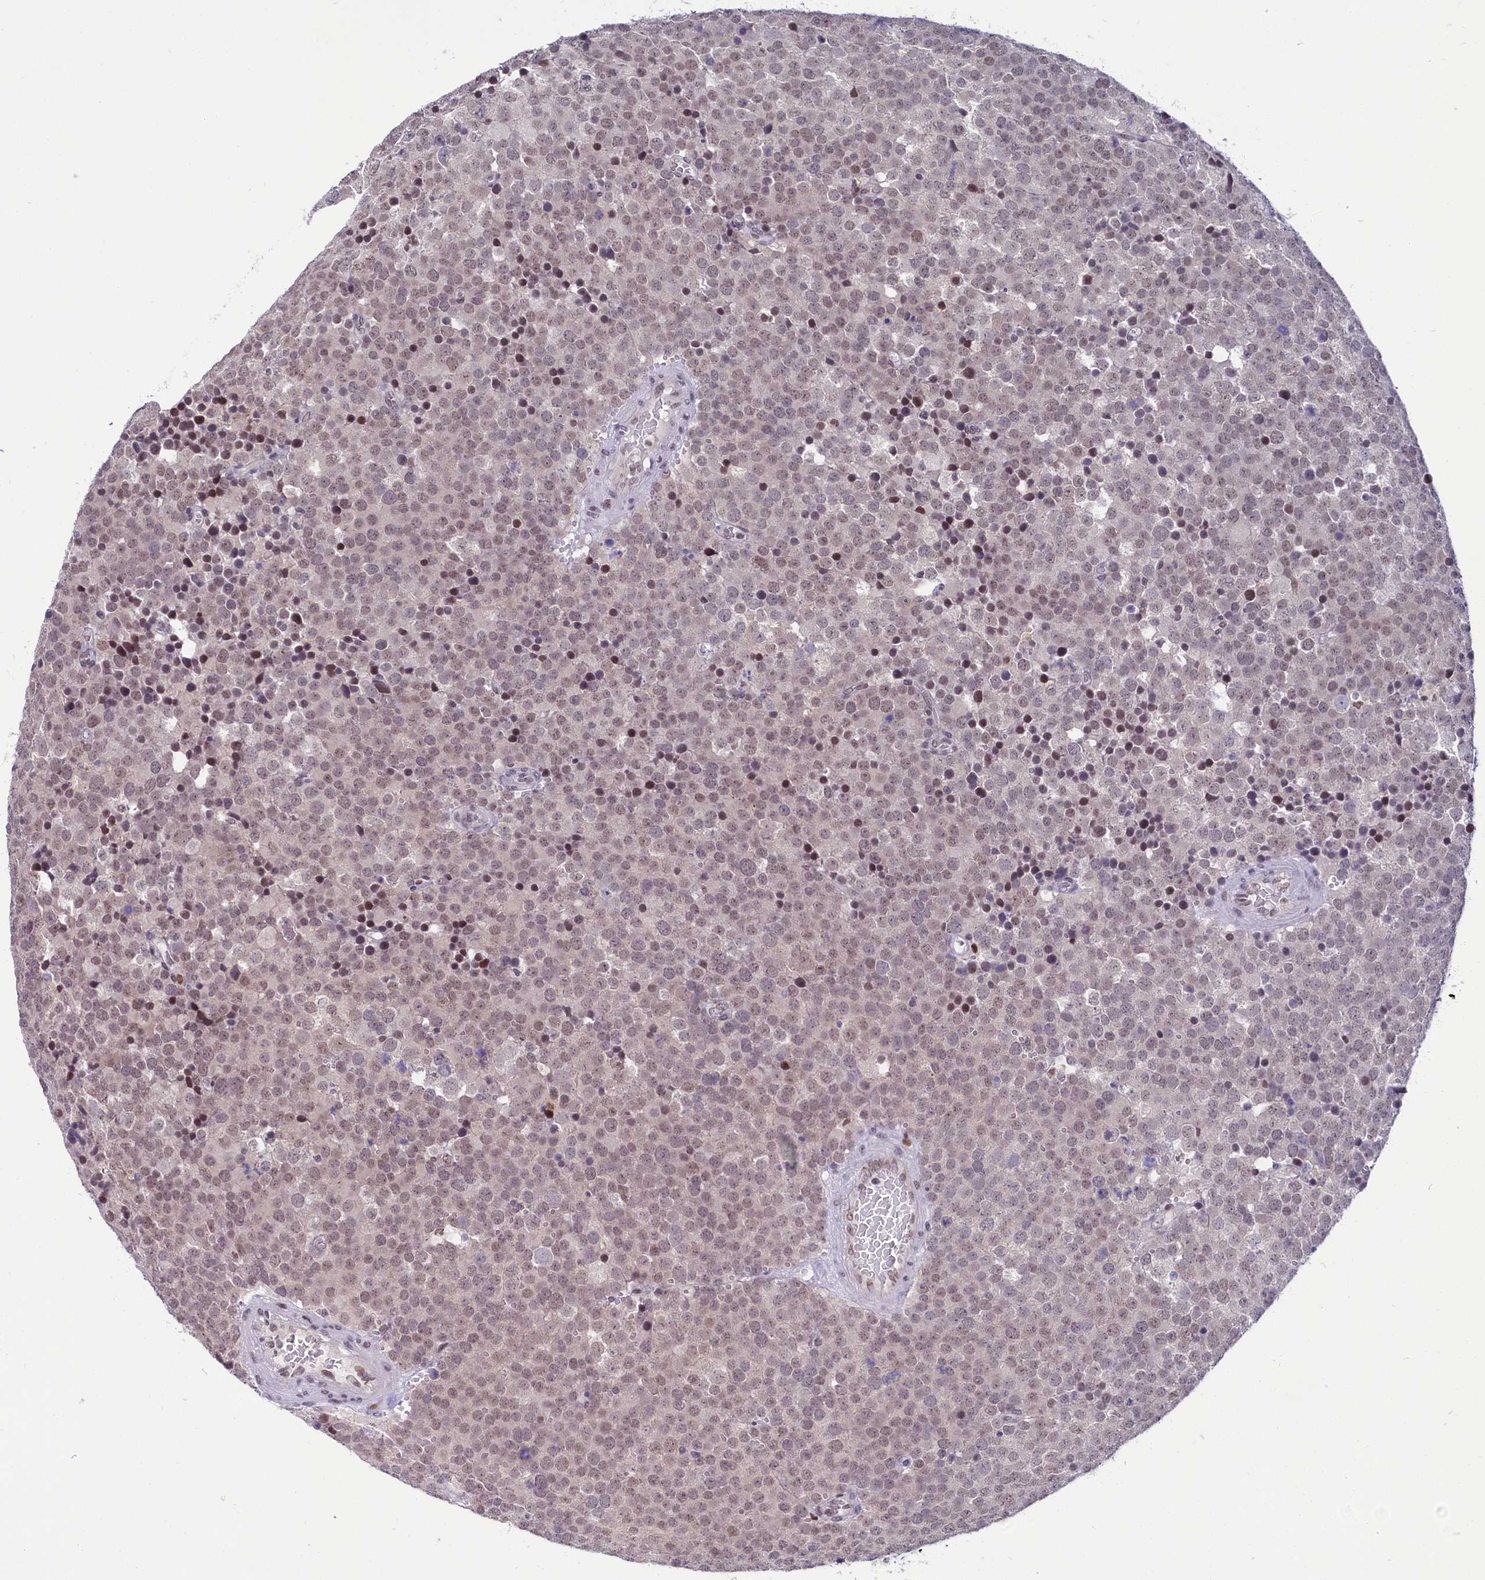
{"staining": {"intensity": "weak", "quantity": "<25%", "location": "nuclear"}, "tissue": "testis cancer", "cell_type": "Tumor cells", "image_type": "cancer", "snomed": [{"axis": "morphology", "description": "Seminoma, NOS"}, {"axis": "topography", "description": "Testis"}], "caption": "An image of testis cancer stained for a protein shows no brown staining in tumor cells.", "gene": "SCAF11", "patient": {"sex": "male", "age": 71}}